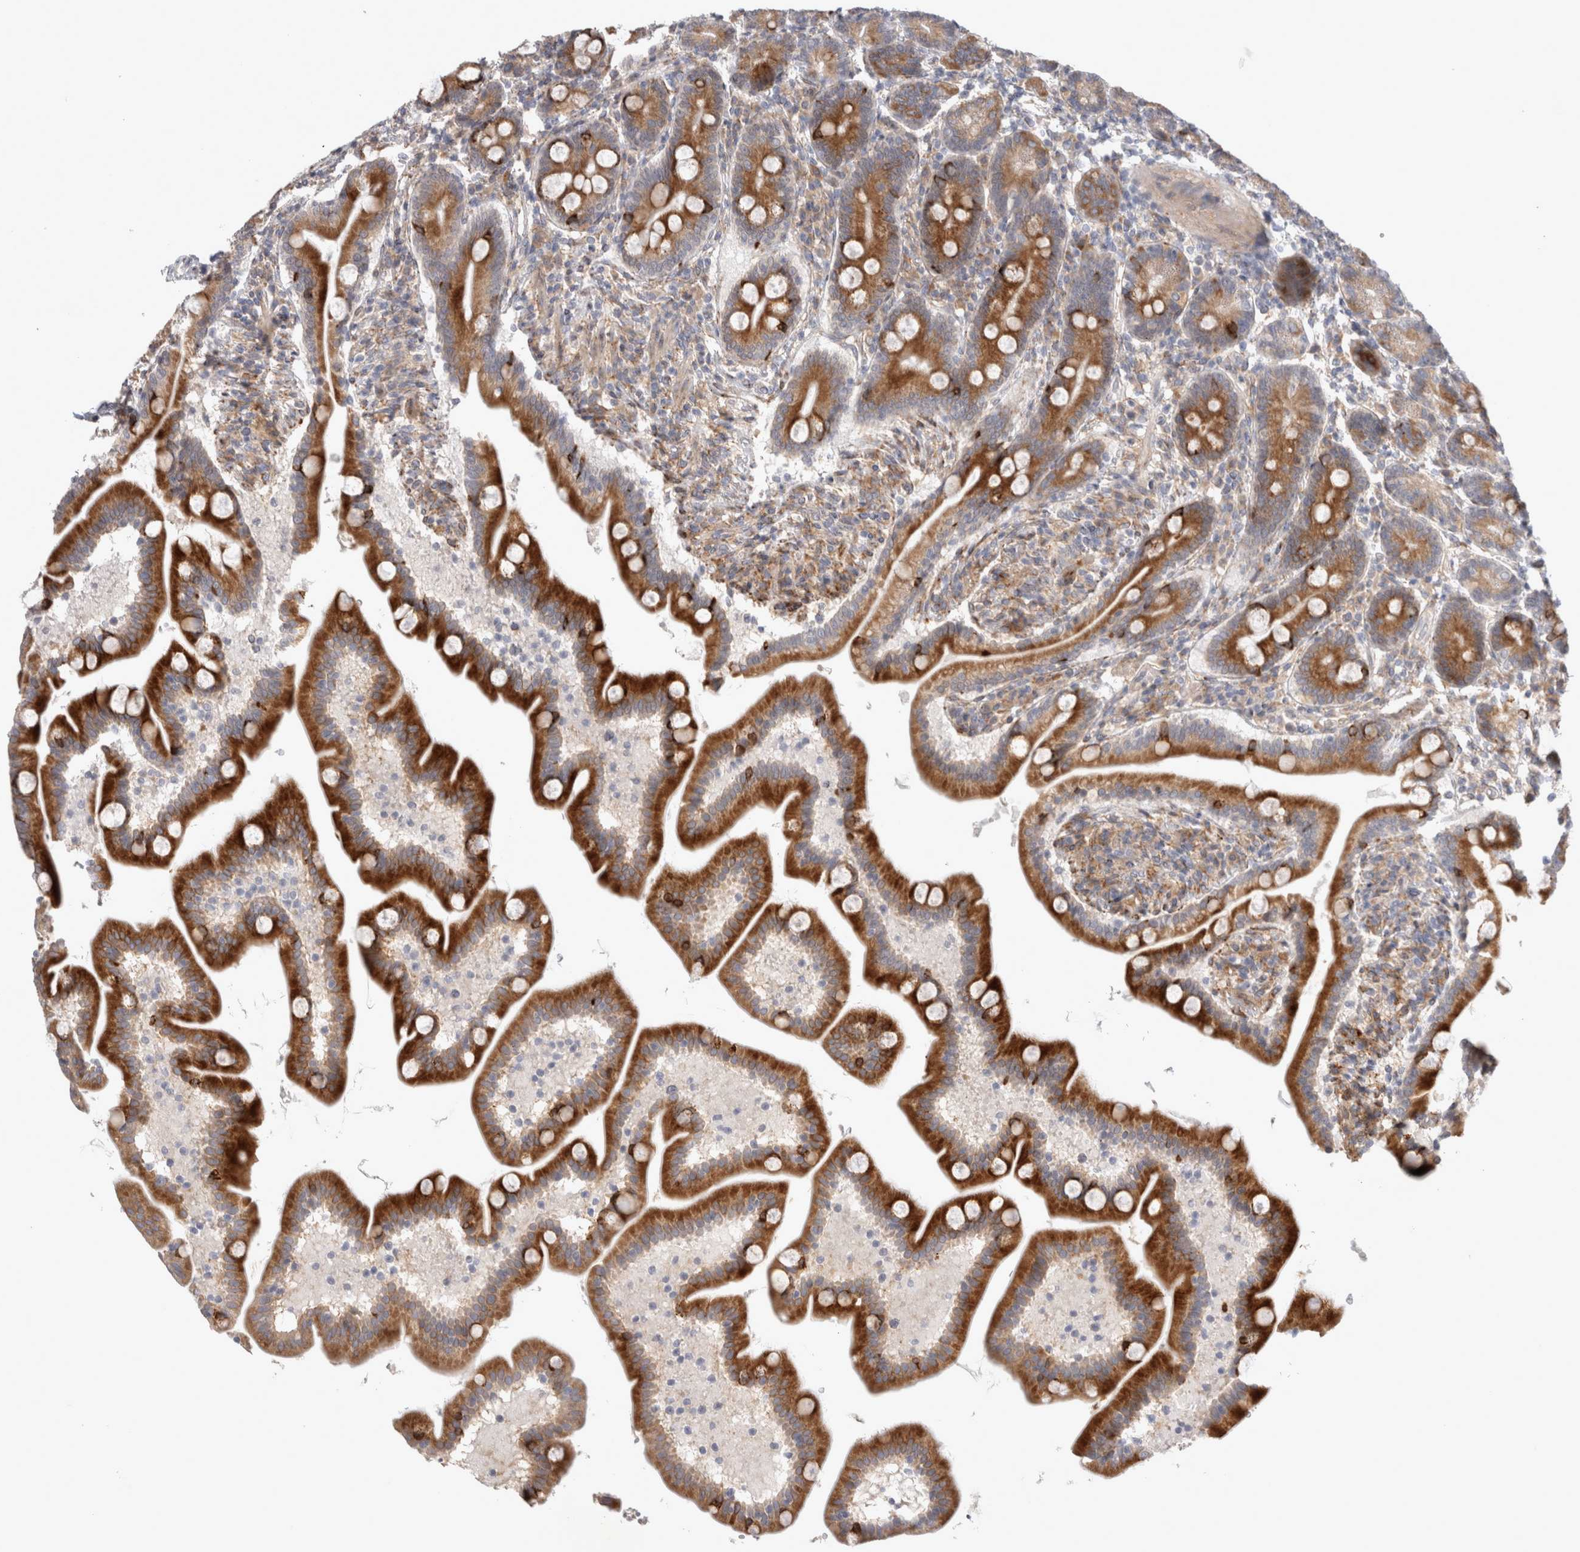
{"staining": {"intensity": "strong", "quantity": ">75%", "location": "cytoplasmic/membranous"}, "tissue": "duodenum", "cell_type": "Glandular cells", "image_type": "normal", "snomed": [{"axis": "morphology", "description": "Normal tissue, NOS"}, {"axis": "topography", "description": "Duodenum"}], "caption": "This photomicrograph reveals immunohistochemistry (IHC) staining of normal human duodenum, with high strong cytoplasmic/membranous positivity in approximately >75% of glandular cells.", "gene": "TRMT9B", "patient": {"sex": "male", "age": 54}}